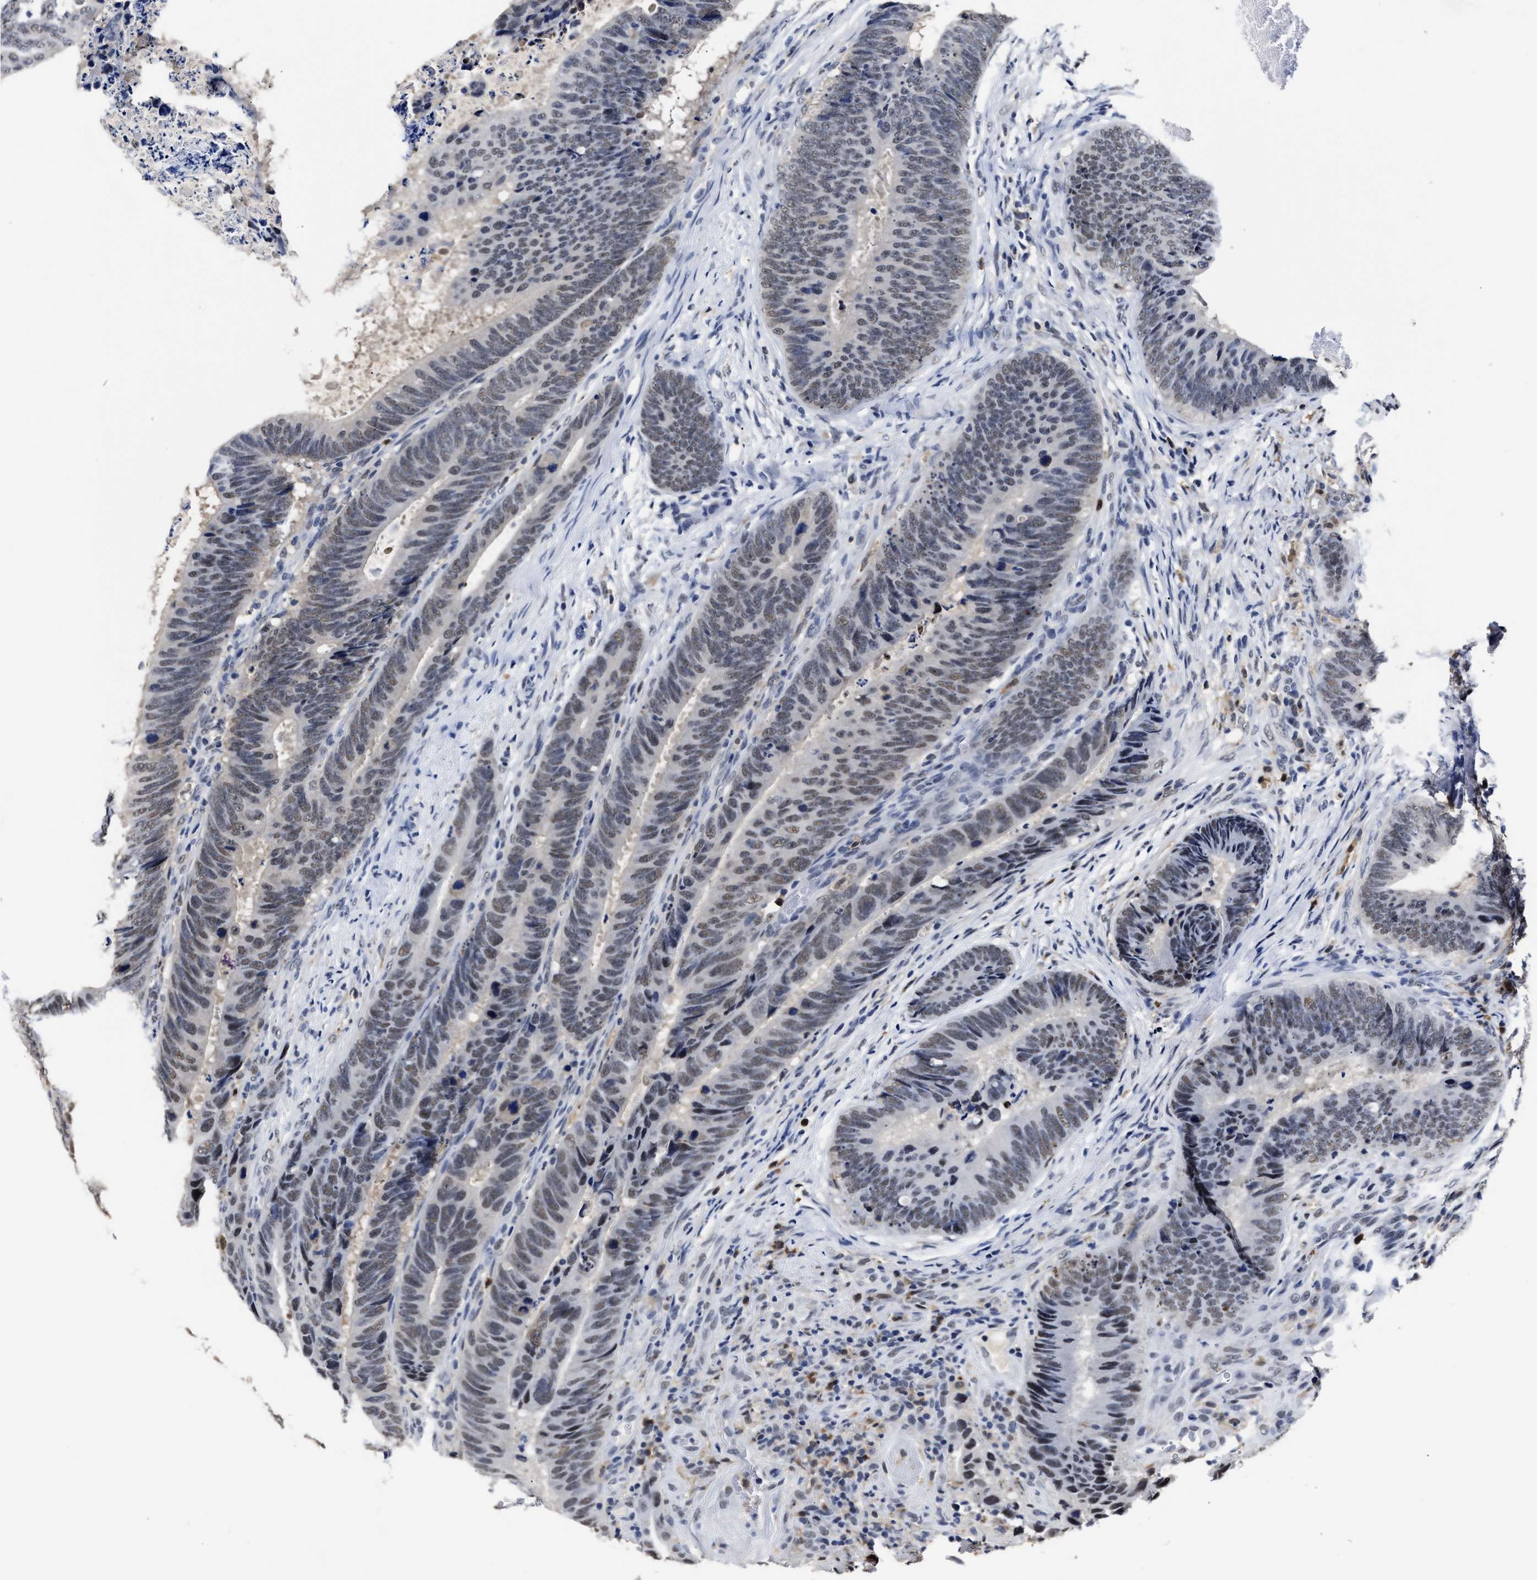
{"staining": {"intensity": "weak", "quantity": "25%-75%", "location": "nuclear"}, "tissue": "colorectal cancer", "cell_type": "Tumor cells", "image_type": "cancer", "snomed": [{"axis": "morphology", "description": "Adenocarcinoma, NOS"}, {"axis": "topography", "description": "Colon"}], "caption": "There is low levels of weak nuclear staining in tumor cells of colorectal adenocarcinoma, as demonstrated by immunohistochemical staining (brown color).", "gene": "PRPF4B", "patient": {"sex": "male", "age": 56}}